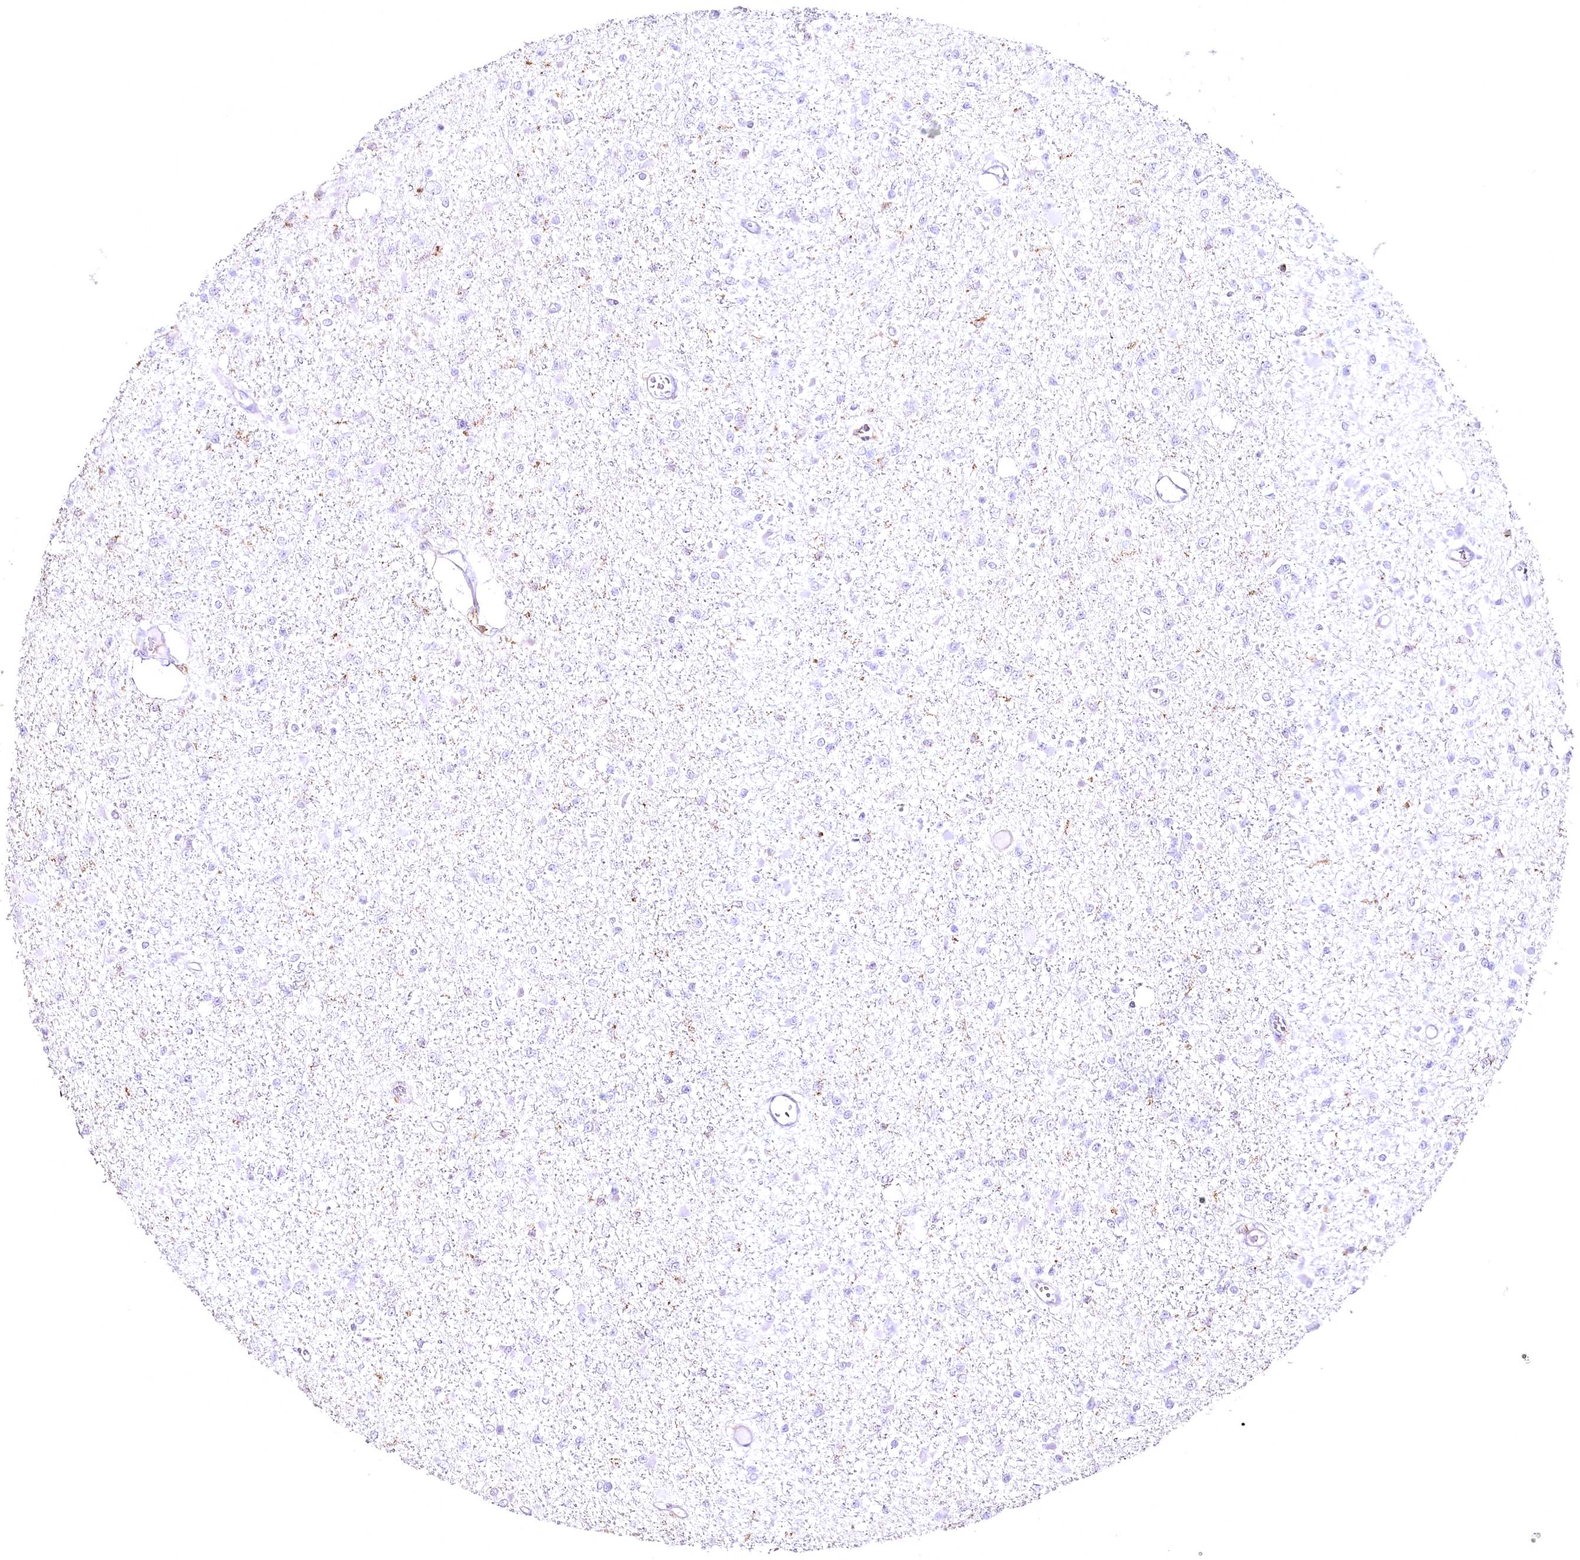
{"staining": {"intensity": "negative", "quantity": "none", "location": "none"}, "tissue": "glioma", "cell_type": "Tumor cells", "image_type": "cancer", "snomed": [{"axis": "morphology", "description": "Glioma, malignant, Low grade"}, {"axis": "topography", "description": "Brain"}], "caption": "An image of human glioma is negative for staining in tumor cells.", "gene": "DOCK2", "patient": {"sex": "female", "age": 22}}